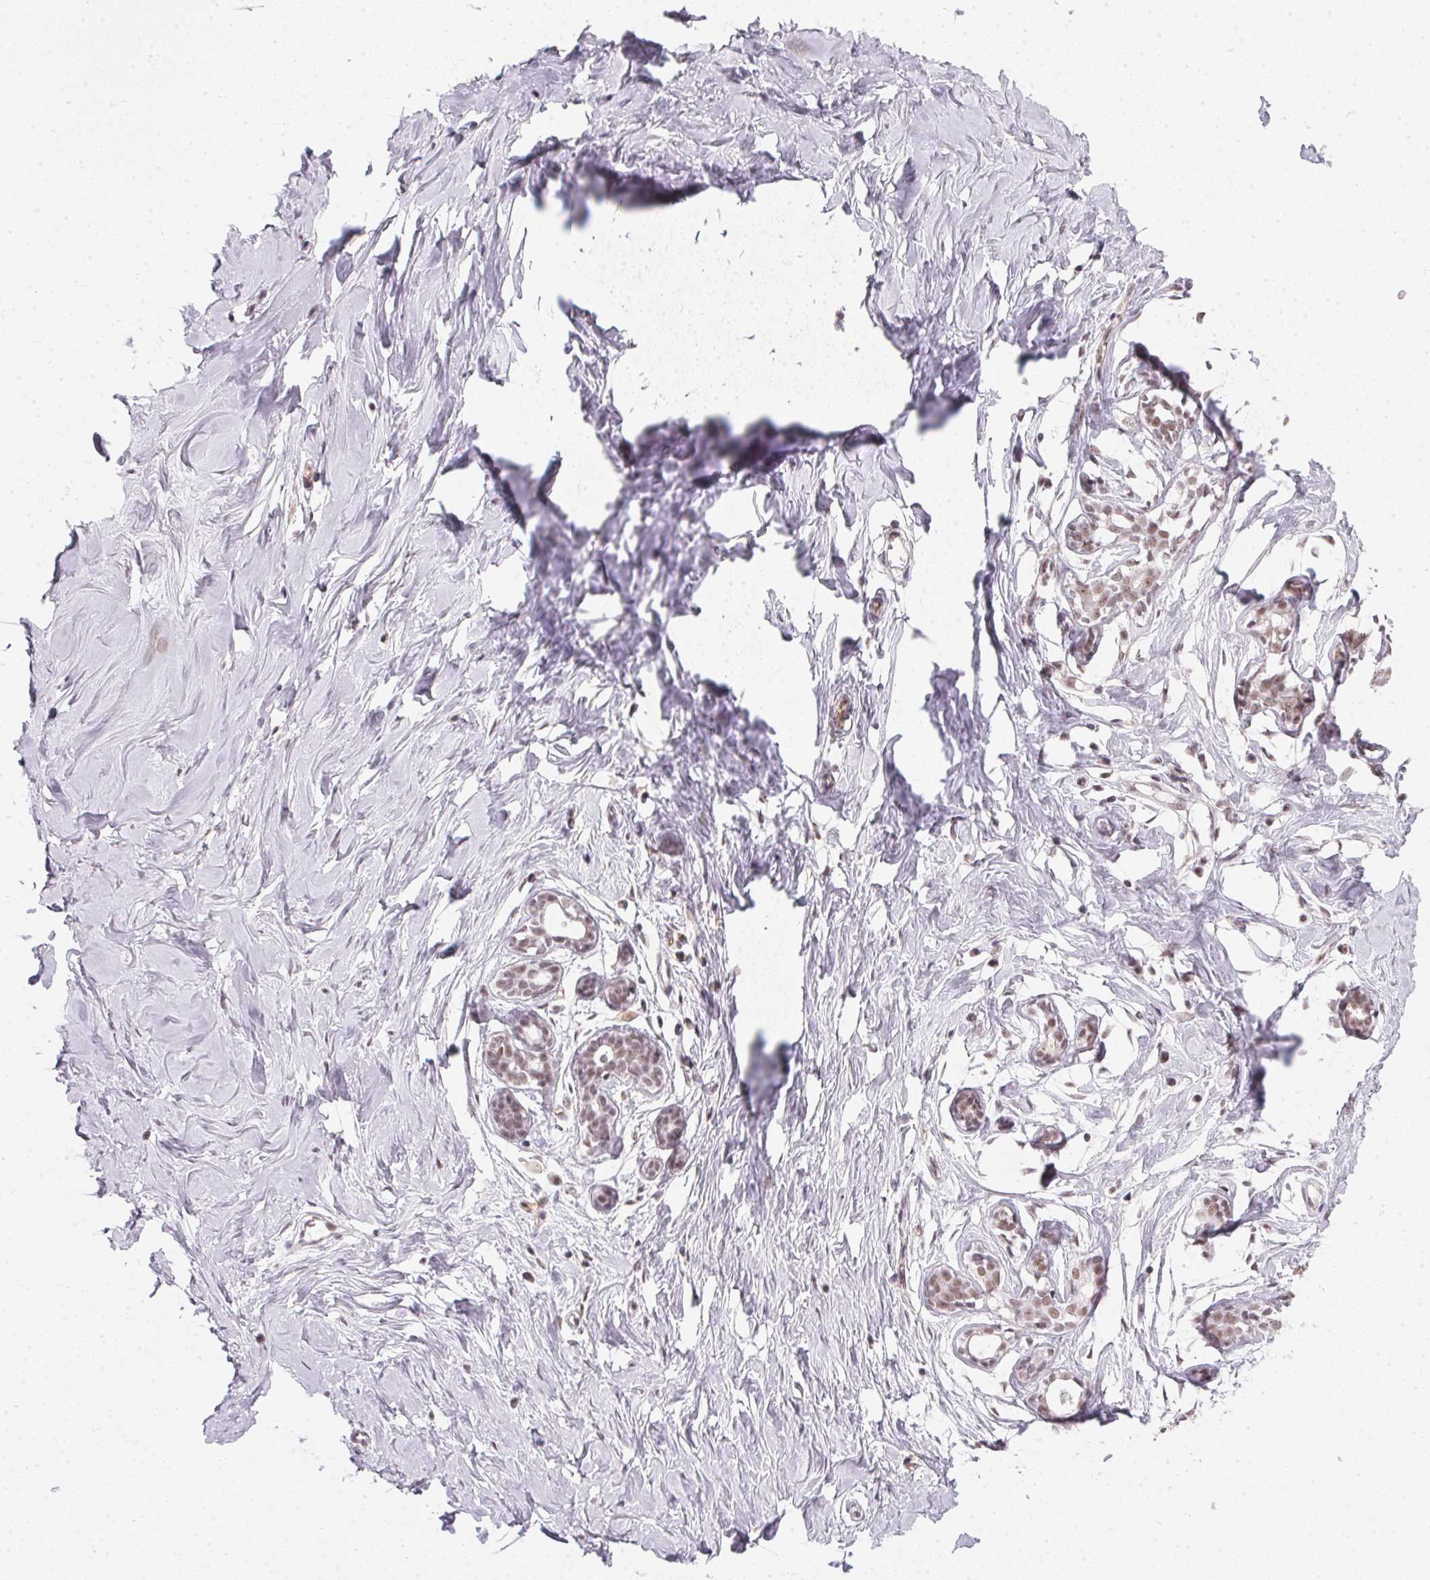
{"staining": {"intensity": "negative", "quantity": "none", "location": "none"}, "tissue": "breast", "cell_type": "Adipocytes", "image_type": "normal", "snomed": [{"axis": "morphology", "description": "Normal tissue, NOS"}, {"axis": "topography", "description": "Breast"}], "caption": "This is an IHC photomicrograph of benign human breast. There is no expression in adipocytes.", "gene": "SRSF7", "patient": {"sex": "female", "age": 27}}